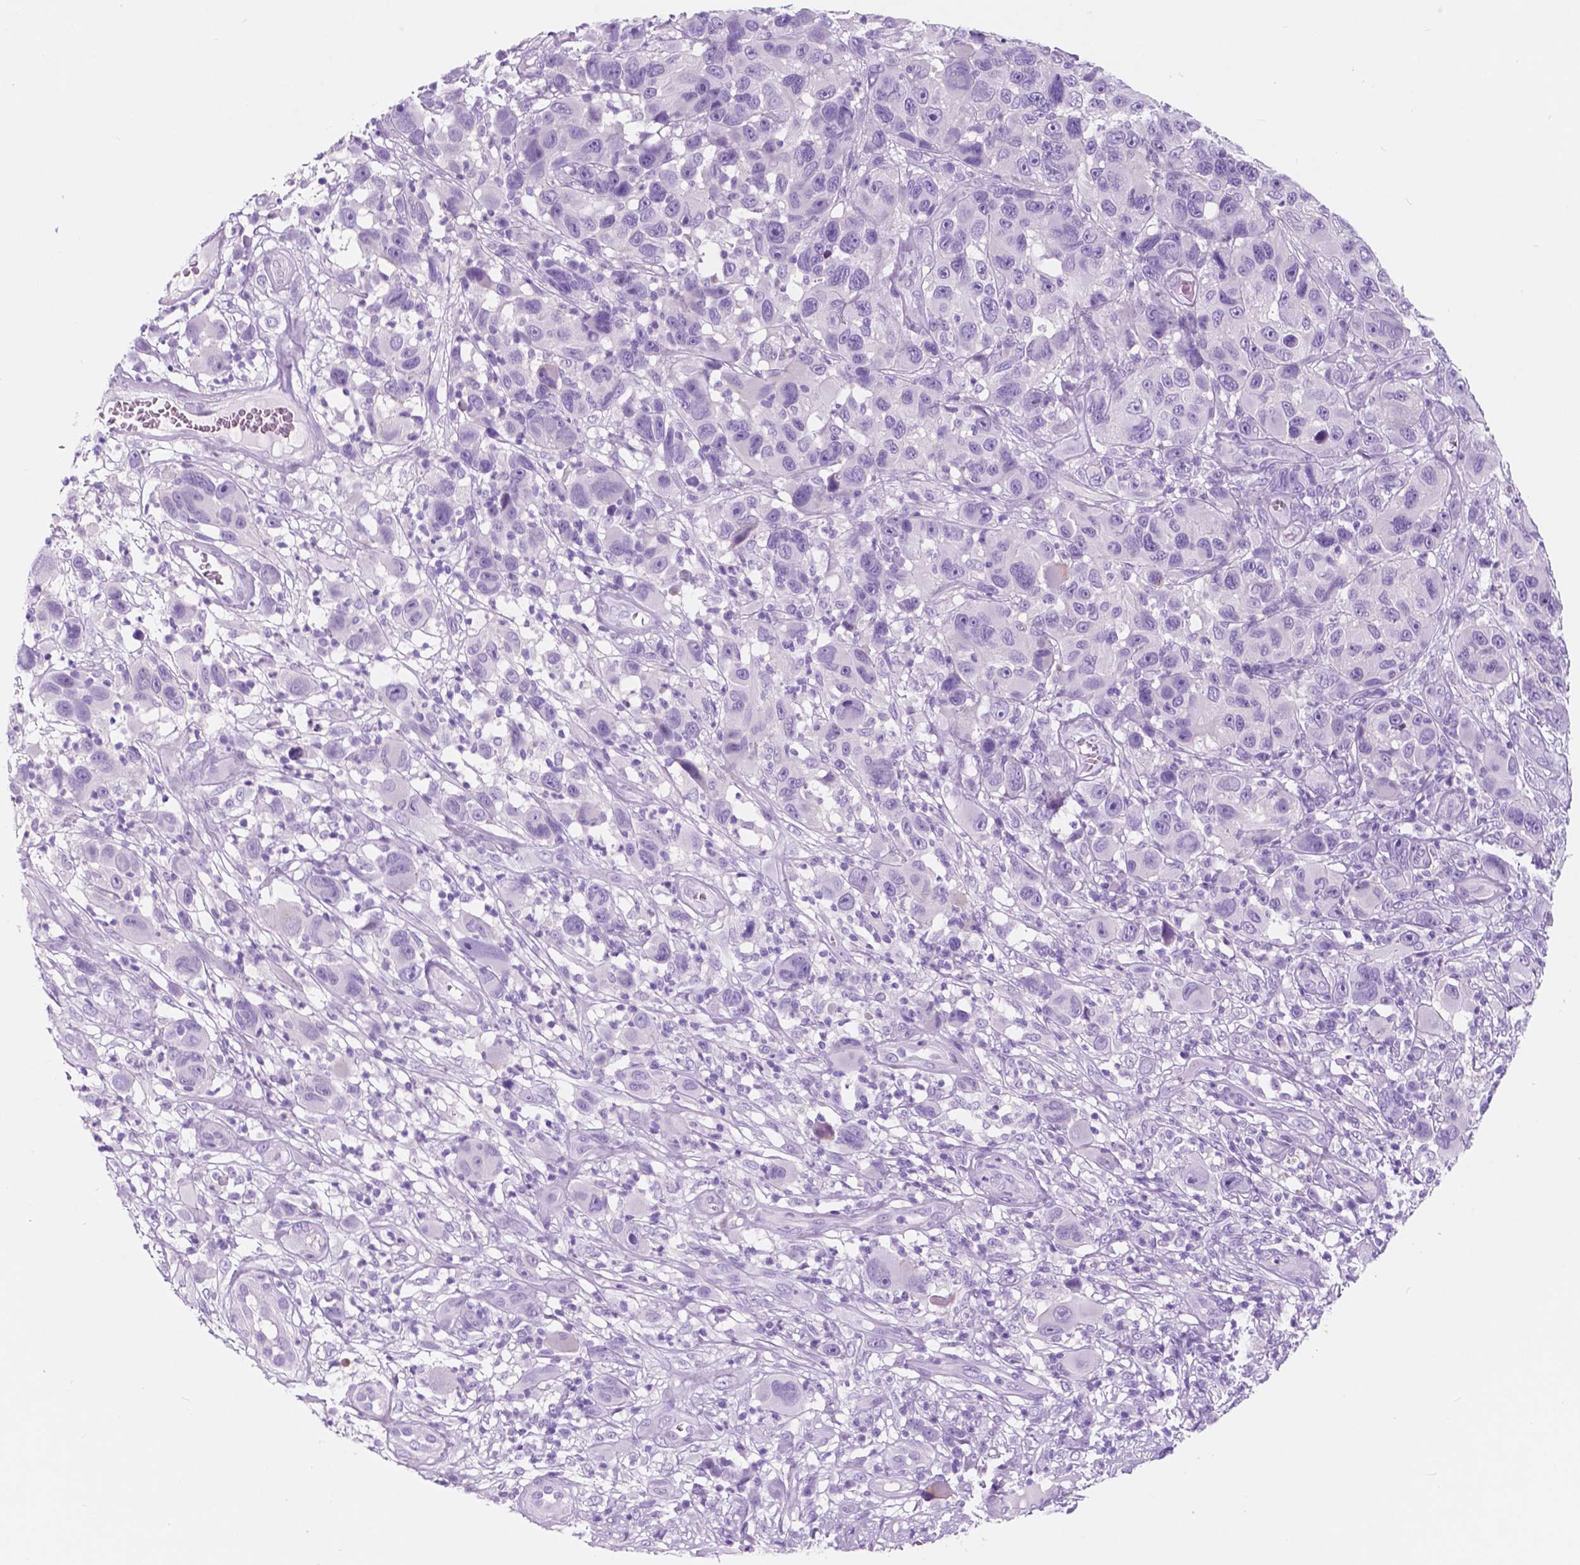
{"staining": {"intensity": "negative", "quantity": "none", "location": "none"}, "tissue": "melanoma", "cell_type": "Tumor cells", "image_type": "cancer", "snomed": [{"axis": "morphology", "description": "Malignant melanoma, NOS"}, {"axis": "topography", "description": "Skin"}], "caption": "This is an immunohistochemistry micrograph of human melanoma. There is no positivity in tumor cells.", "gene": "CUZD1", "patient": {"sex": "male", "age": 53}}